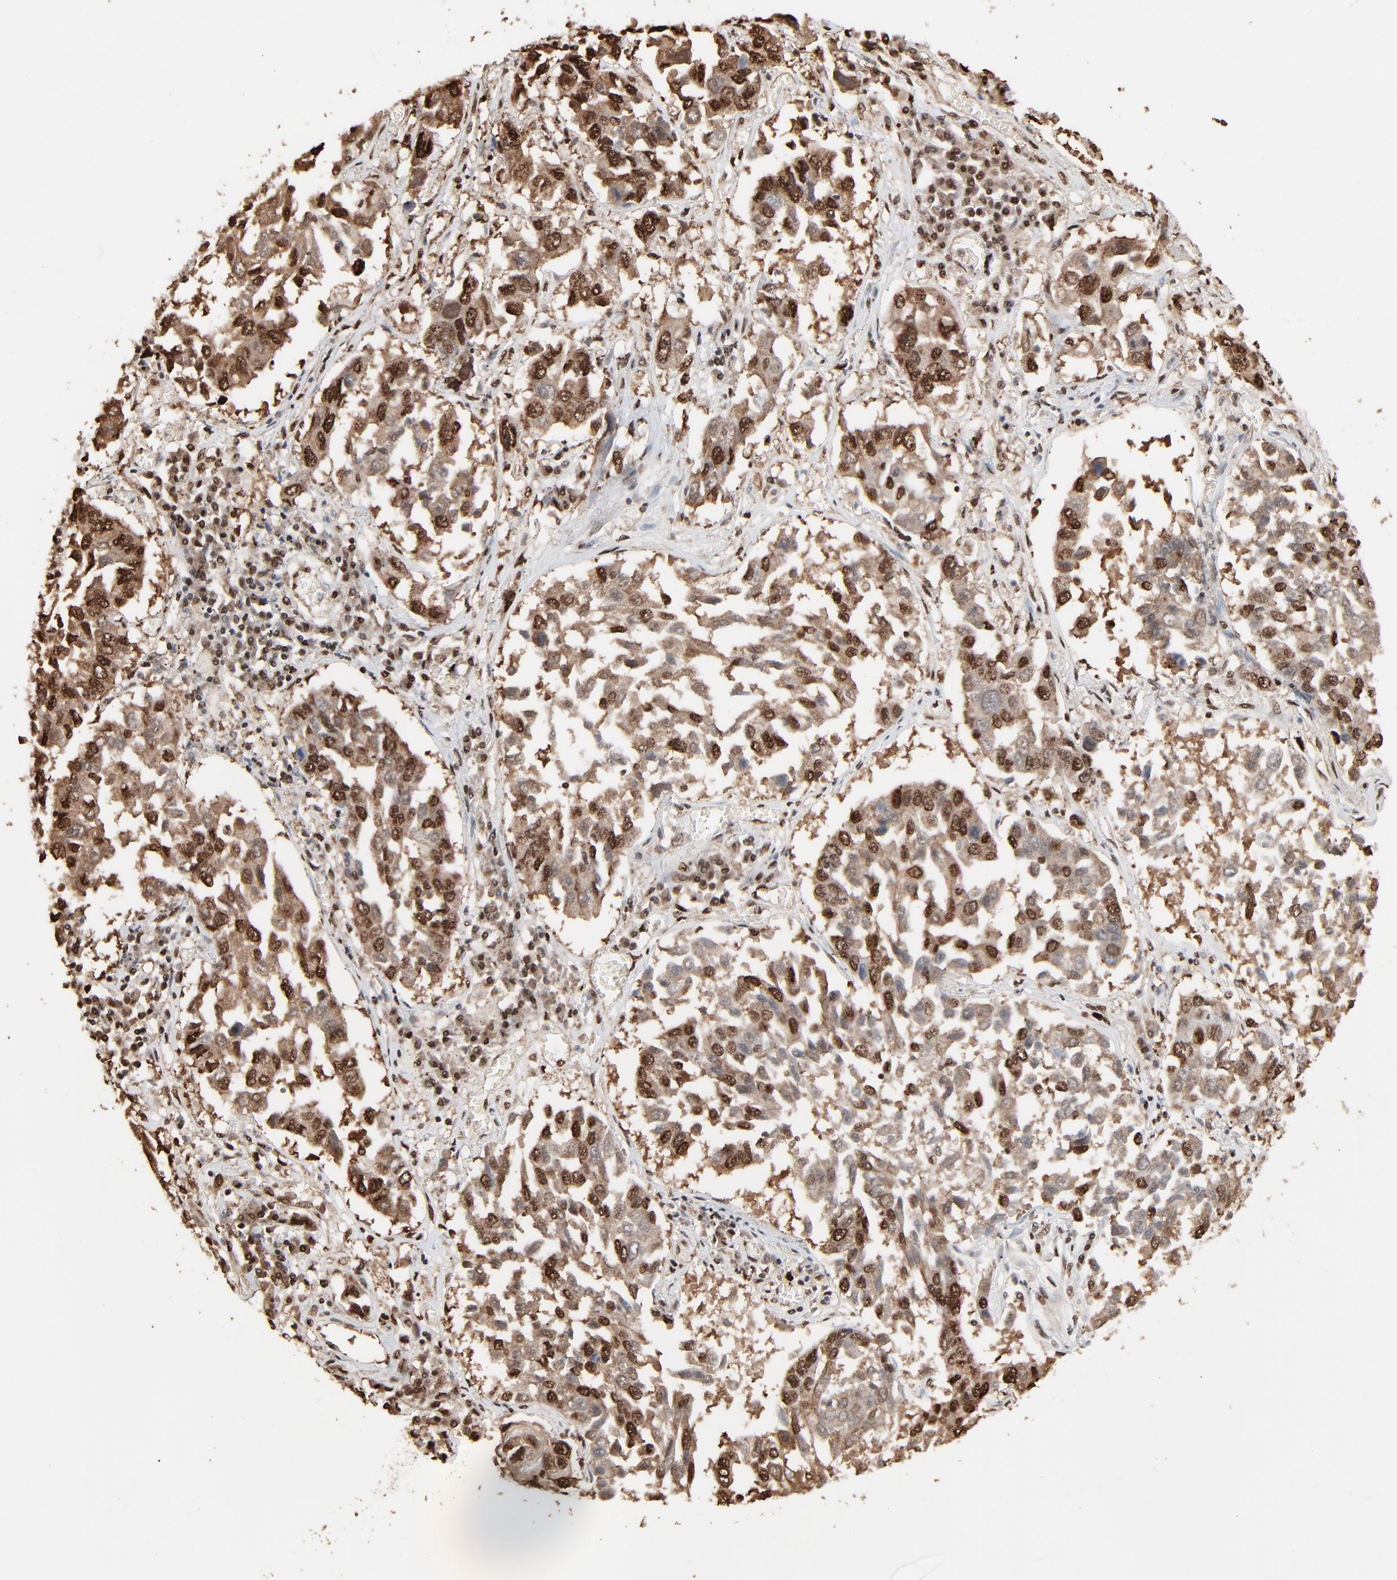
{"staining": {"intensity": "strong", "quantity": ">75%", "location": "cytoplasmic/membranous,nuclear"}, "tissue": "lung cancer", "cell_type": "Tumor cells", "image_type": "cancer", "snomed": [{"axis": "morphology", "description": "Squamous cell carcinoma, NOS"}, {"axis": "topography", "description": "Lung"}], "caption": "This image shows immunohistochemistry staining of lung cancer (squamous cell carcinoma), with high strong cytoplasmic/membranous and nuclear staining in approximately >75% of tumor cells.", "gene": "MEIS2", "patient": {"sex": "male", "age": 71}}